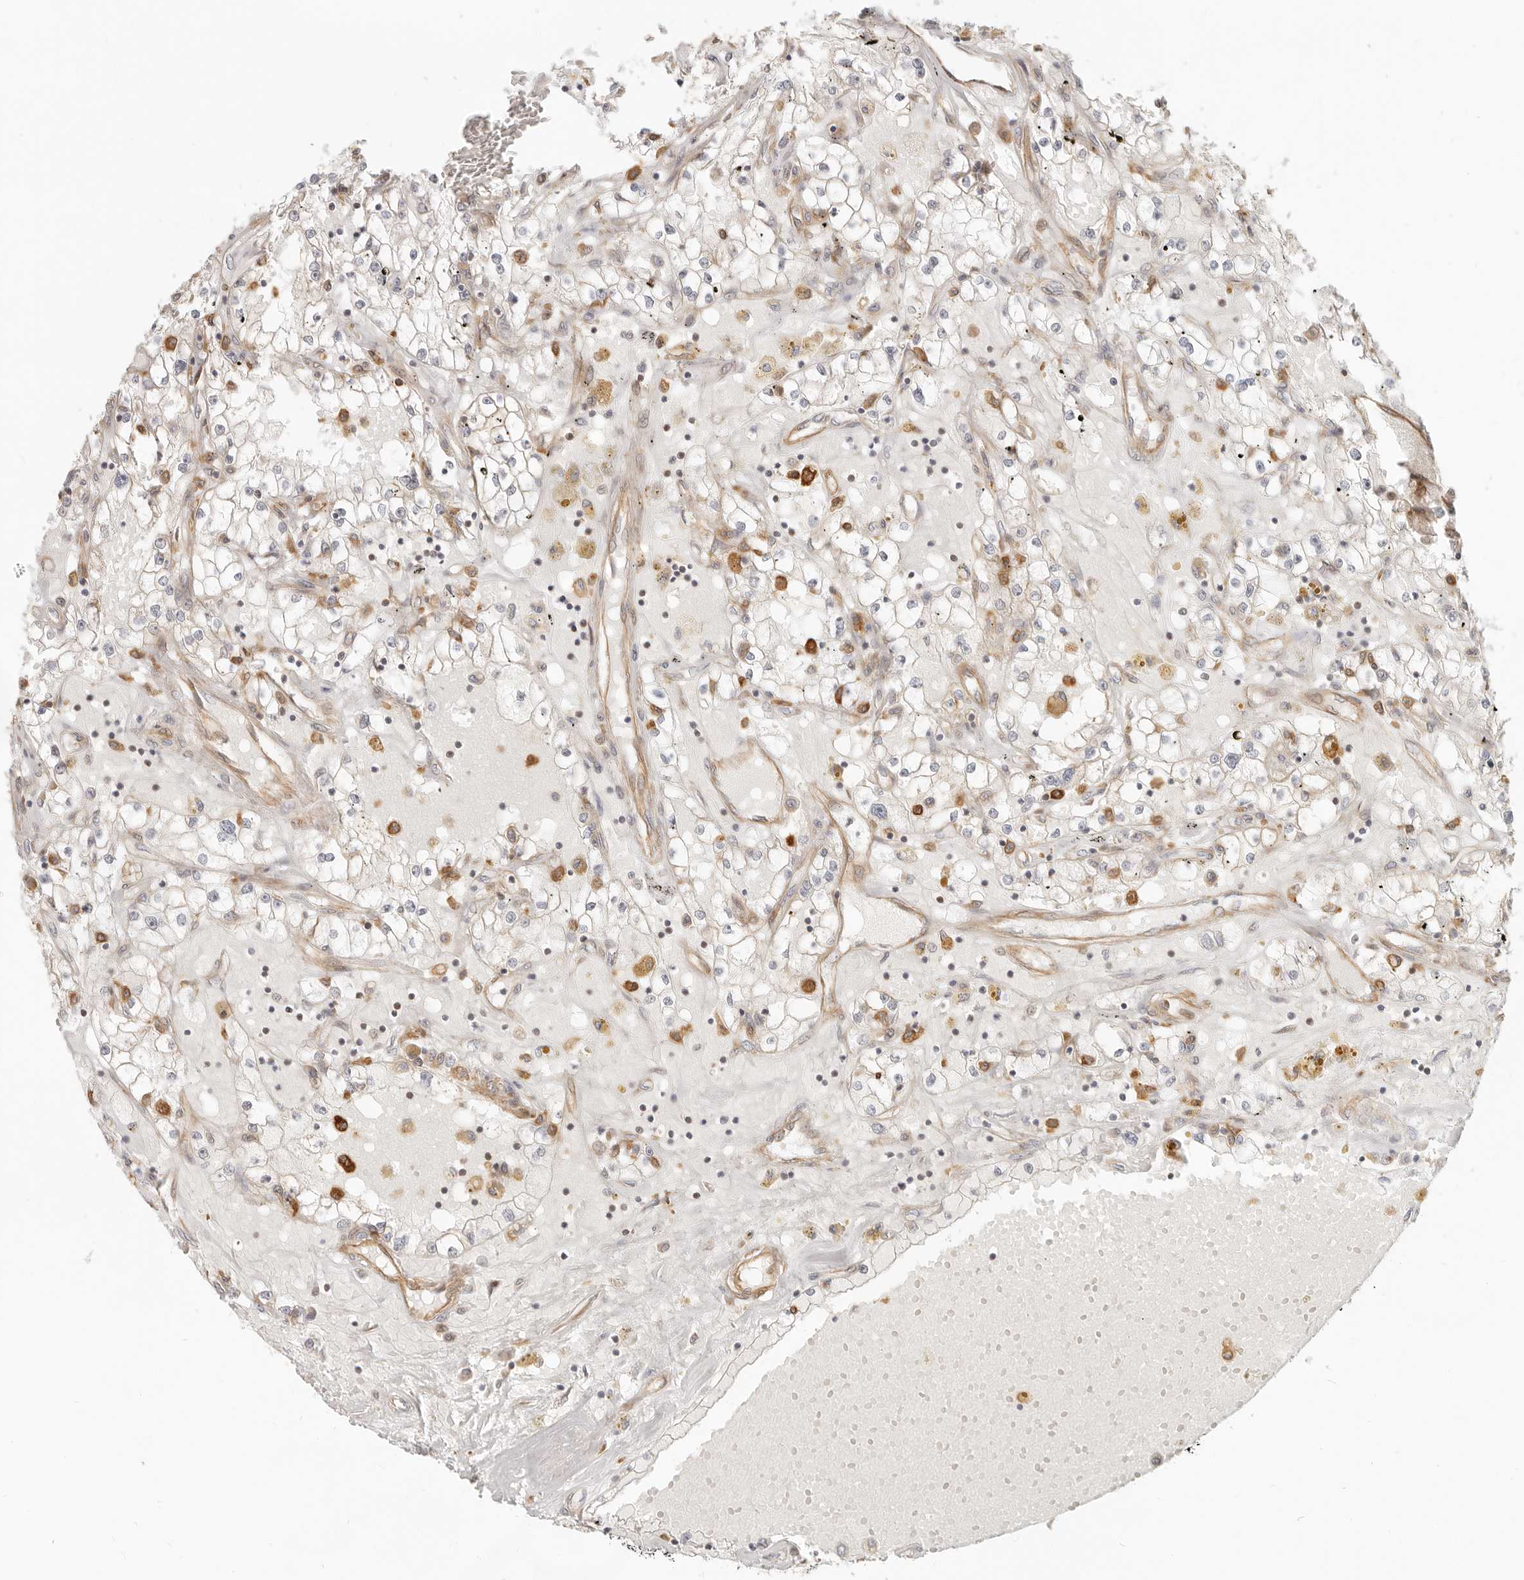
{"staining": {"intensity": "negative", "quantity": "none", "location": "none"}, "tissue": "renal cancer", "cell_type": "Tumor cells", "image_type": "cancer", "snomed": [{"axis": "morphology", "description": "Adenocarcinoma, NOS"}, {"axis": "topography", "description": "Kidney"}], "caption": "This is a photomicrograph of IHC staining of renal cancer, which shows no expression in tumor cells.", "gene": "UFSP1", "patient": {"sex": "male", "age": 56}}